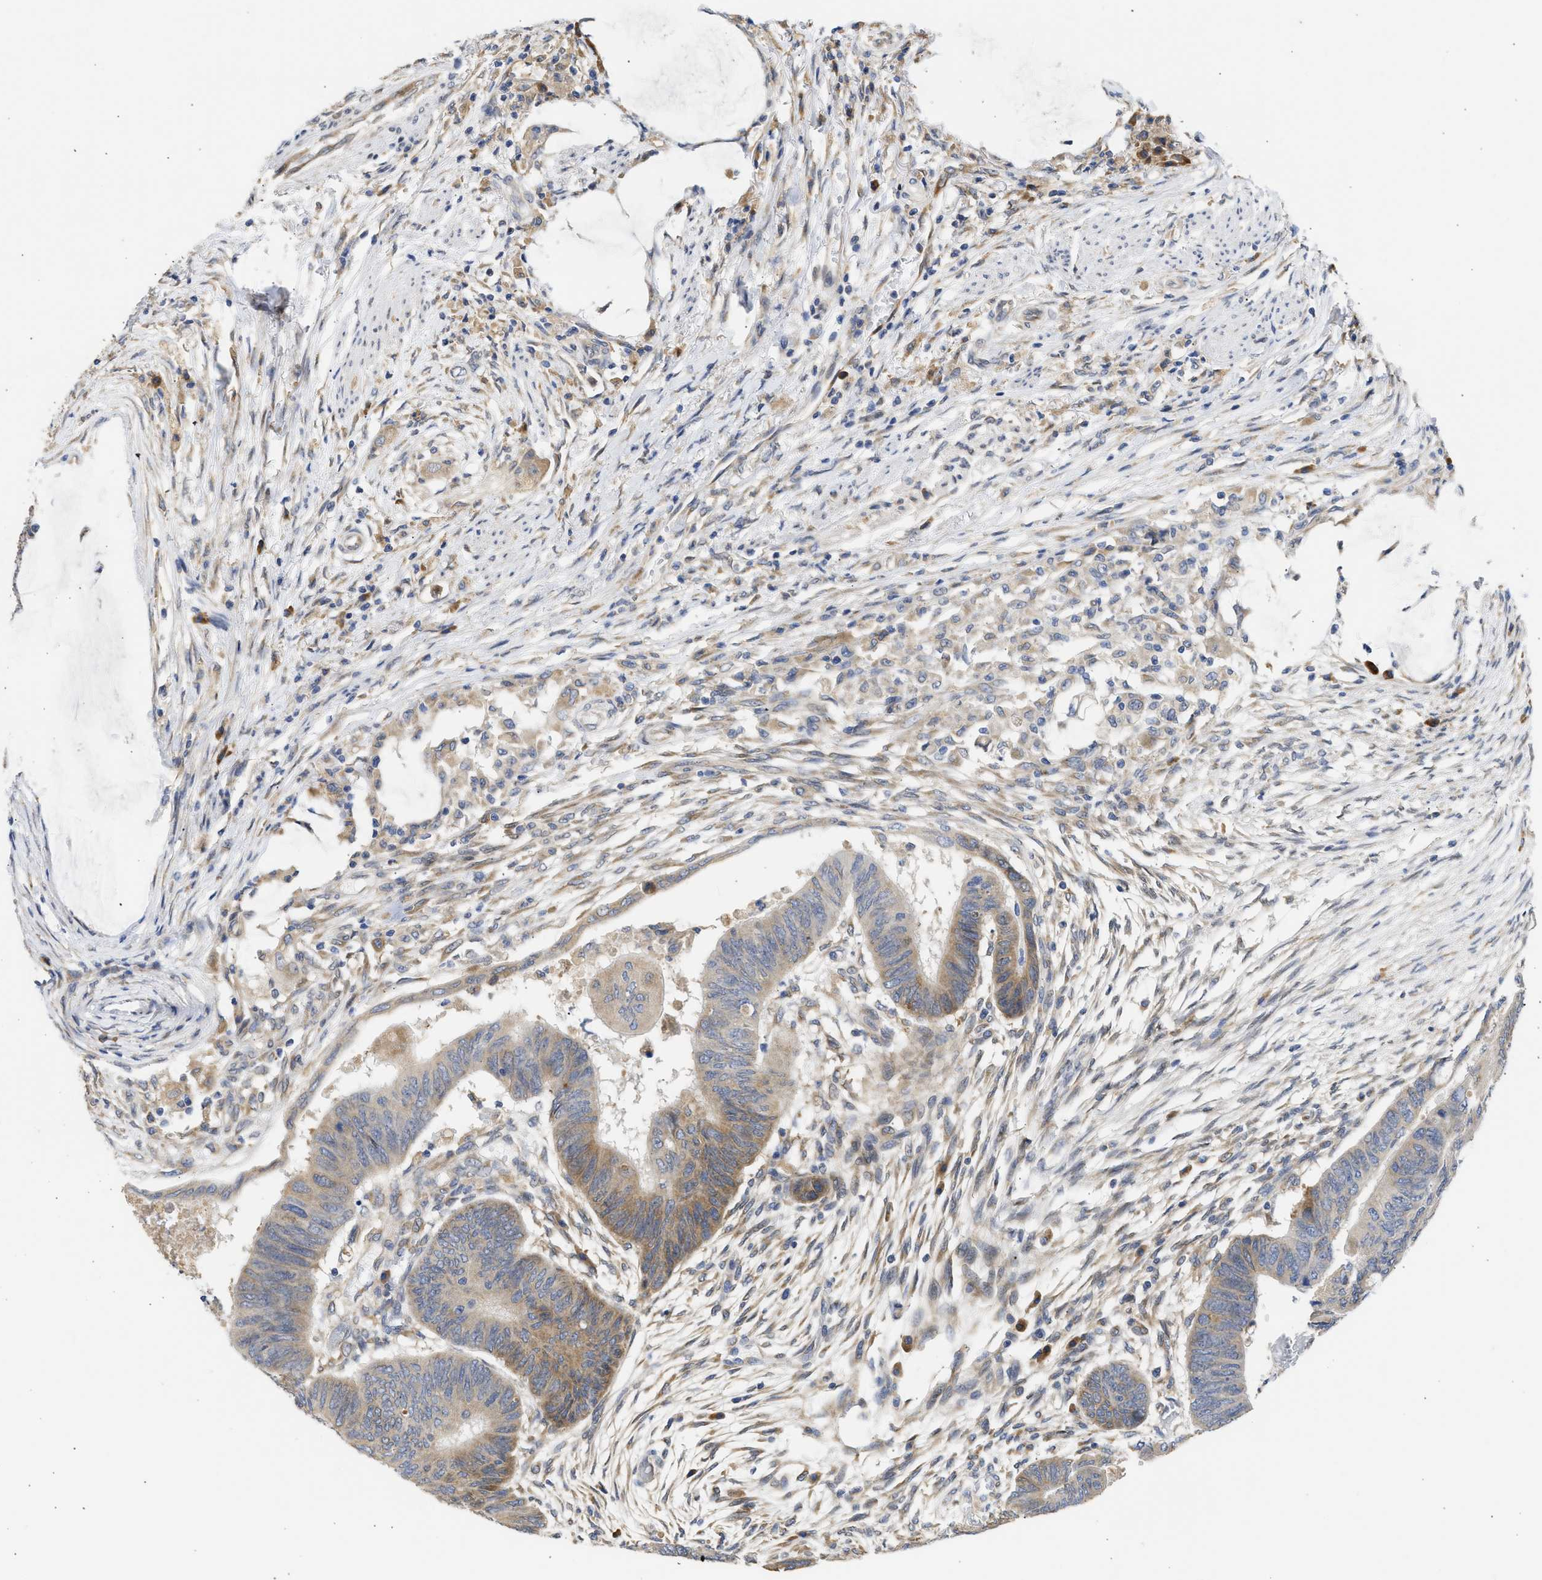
{"staining": {"intensity": "moderate", "quantity": "<25%", "location": "cytoplasmic/membranous"}, "tissue": "colorectal cancer", "cell_type": "Tumor cells", "image_type": "cancer", "snomed": [{"axis": "morphology", "description": "Normal tissue, NOS"}, {"axis": "morphology", "description": "Adenocarcinoma, NOS"}, {"axis": "topography", "description": "Rectum"}, {"axis": "topography", "description": "Peripheral nerve tissue"}], "caption": "Immunohistochemical staining of adenocarcinoma (colorectal) shows low levels of moderate cytoplasmic/membranous protein positivity in approximately <25% of tumor cells. (Stains: DAB (3,3'-diaminobenzidine) in brown, nuclei in blue, Microscopy: brightfield microscopy at high magnification).", "gene": "TMED1", "patient": {"sex": "male", "age": 92}}